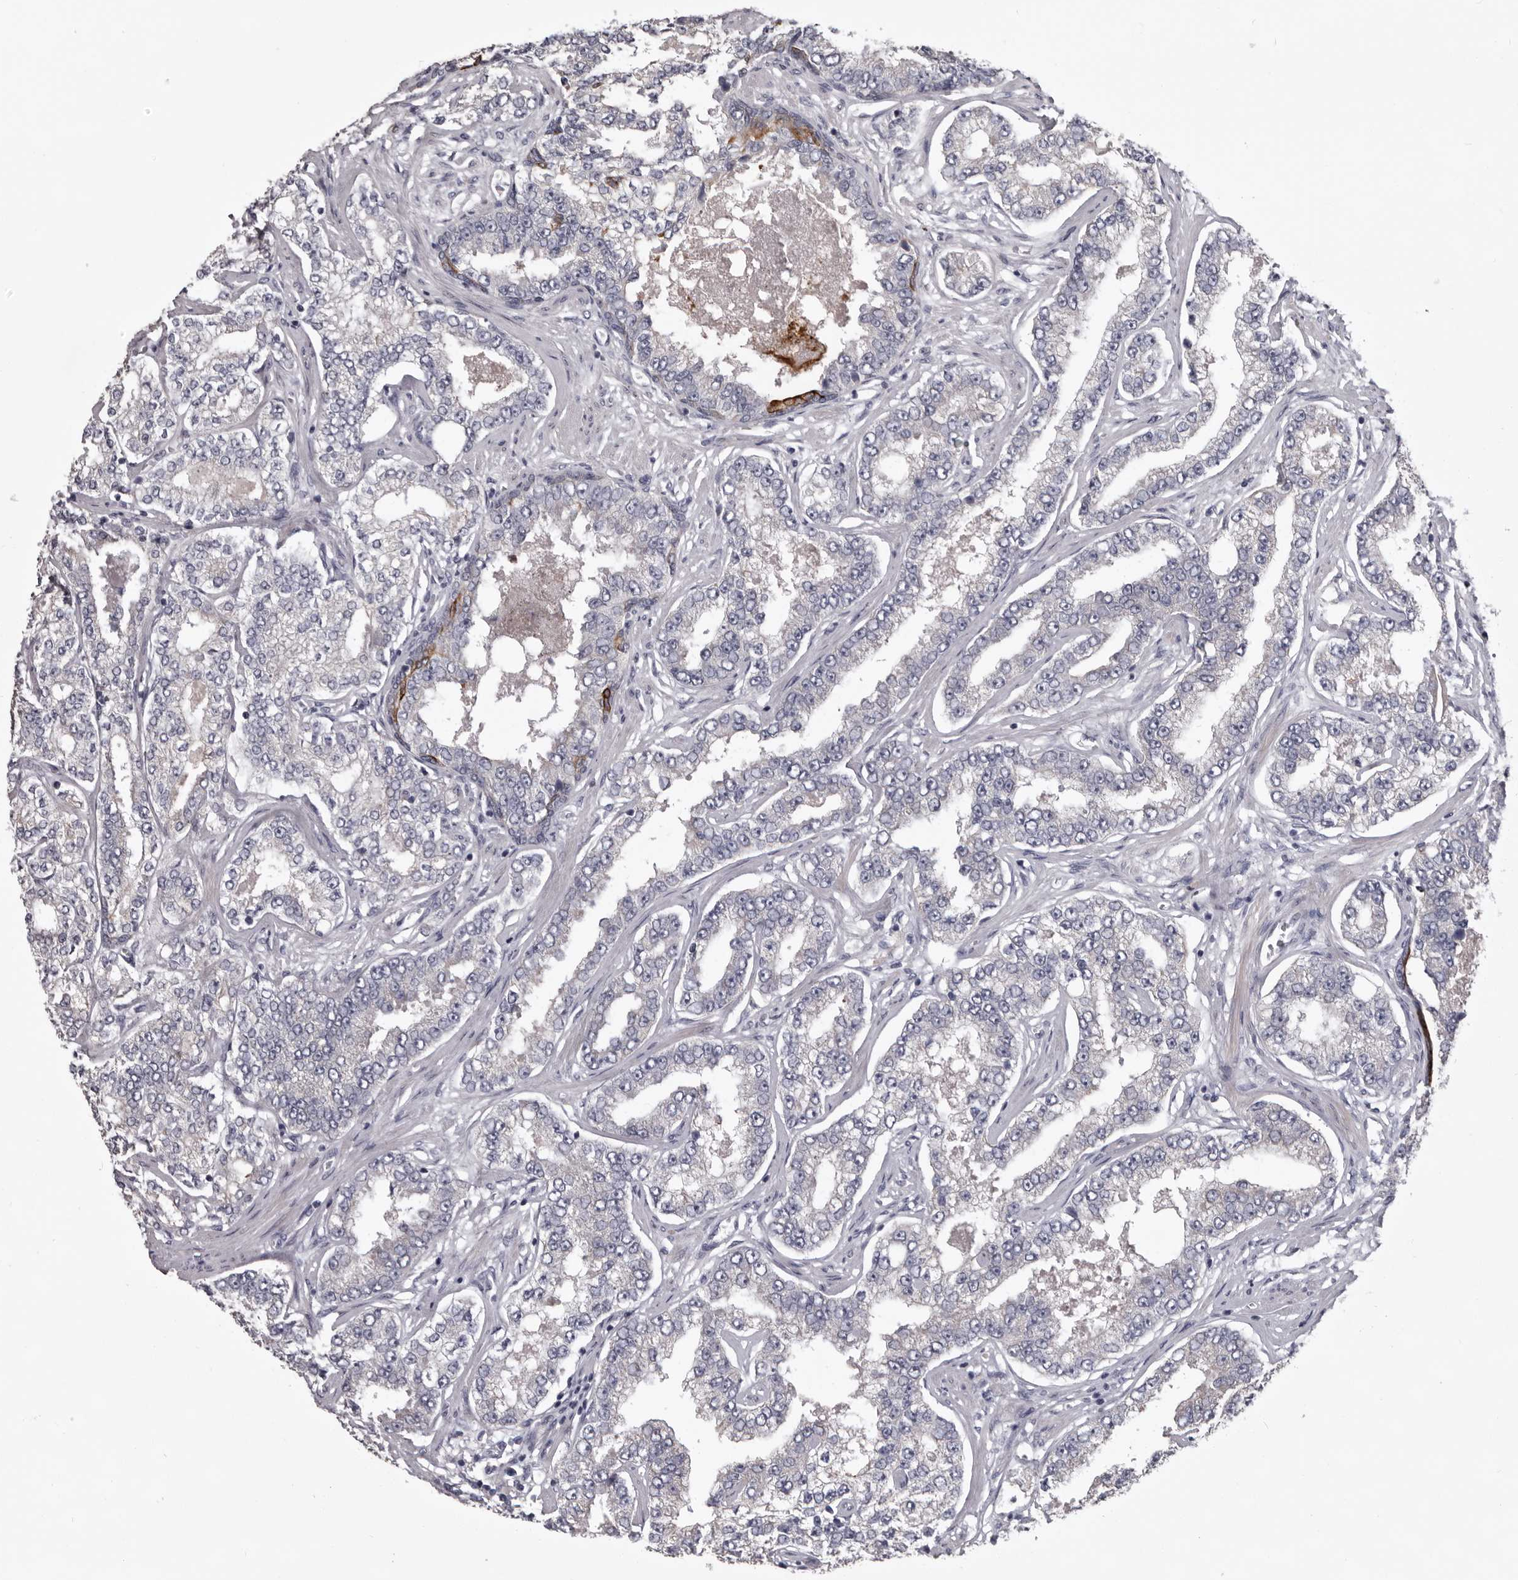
{"staining": {"intensity": "negative", "quantity": "none", "location": "none"}, "tissue": "prostate cancer", "cell_type": "Tumor cells", "image_type": "cancer", "snomed": [{"axis": "morphology", "description": "Normal tissue, NOS"}, {"axis": "morphology", "description": "Adenocarcinoma, High grade"}, {"axis": "topography", "description": "Prostate"}], "caption": "Immunohistochemical staining of high-grade adenocarcinoma (prostate) demonstrates no significant staining in tumor cells. Nuclei are stained in blue.", "gene": "LPAR6", "patient": {"sex": "male", "age": 83}}